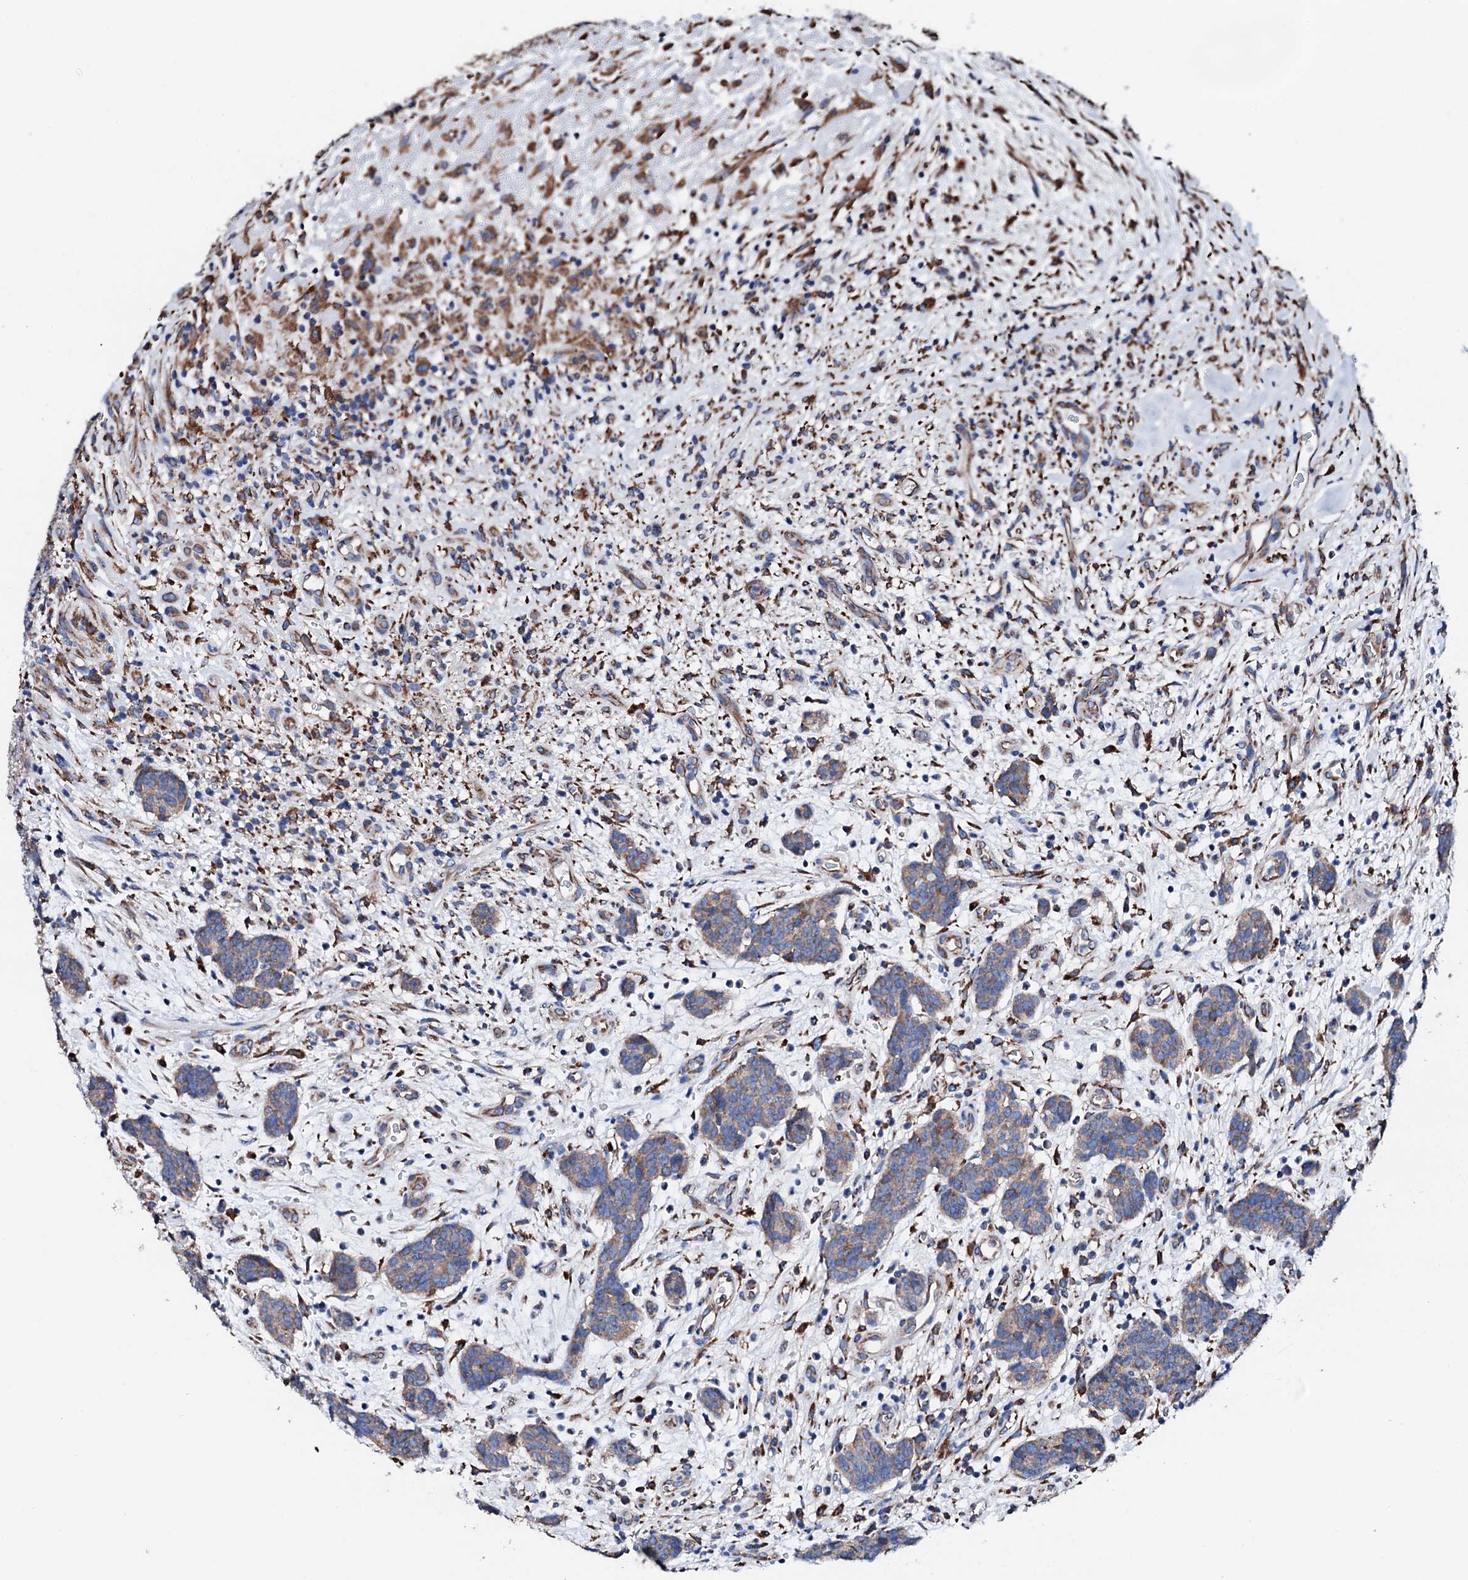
{"staining": {"intensity": "weak", "quantity": ">75%", "location": "cytoplasmic/membranous"}, "tissue": "carcinoid", "cell_type": "Tumor cells", "image_type": "cancer", "snomed": [{"axis": "morphology", "description": "Carcinoid, malignant, NOS"}, {"axis": "topography", "description": "Lung"}], "caption": "About >75% of tumor cells in human malignant carcinoid exhibit weak cytoplasmic/membranous protein positivity as visualized by brown immunohistochemical staining.", "gene": "AMDHD1", "patient": {"sex": "female", "age": 46}}